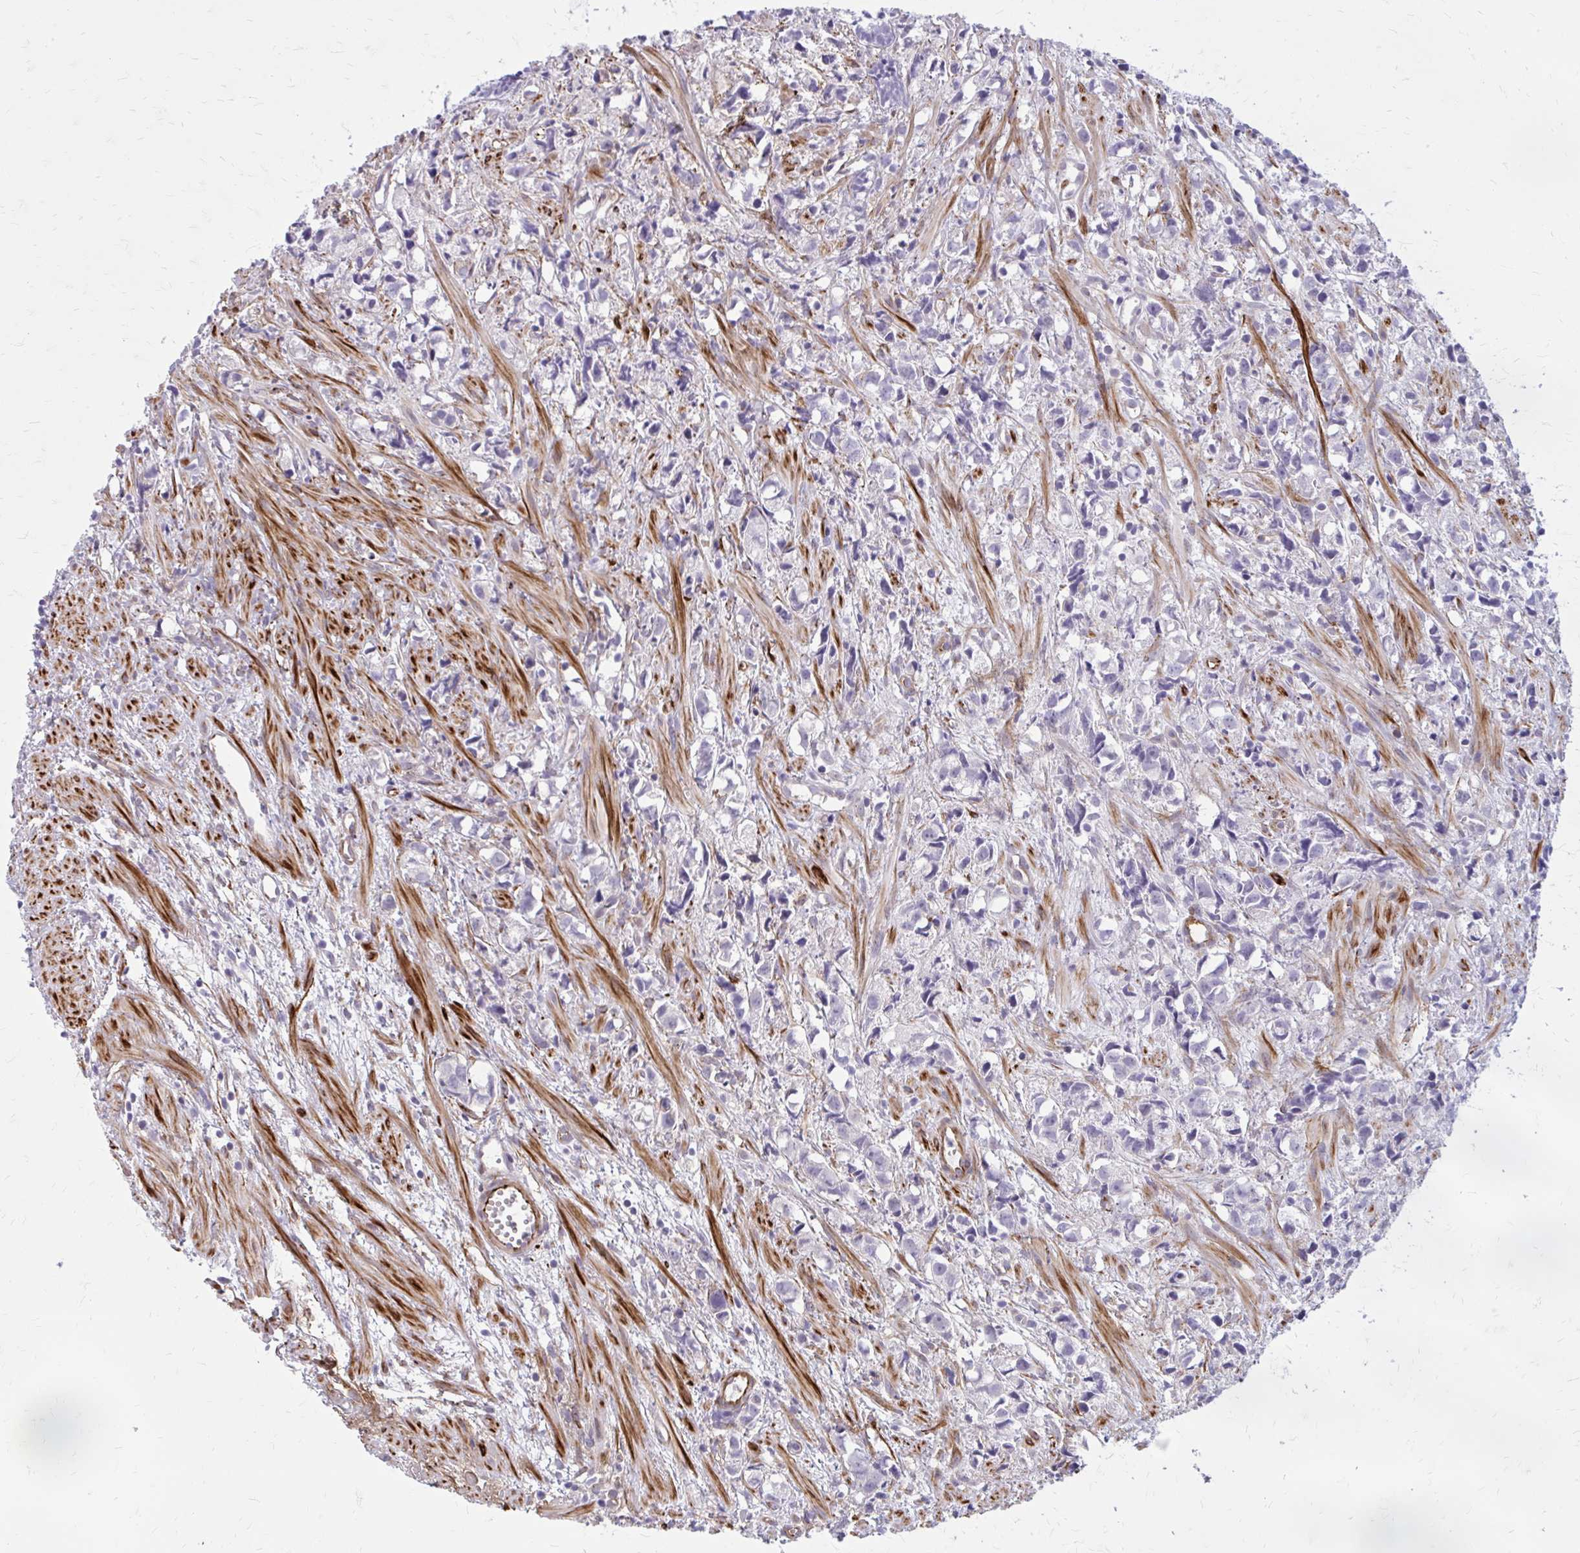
{"staining": {"intensity": "negative", "quantity": "none", "location": "none"}, "tissue": "prostate cancer", "cell_type": "Tumor cells", "image_type": "cancer", "snomed": [{"axis": "morphology", "description": "Adenocarcinoma, High grade"}, {"axis": "topography", "description": "Prostate"}], "caption": "This is an IHC micrograph of human prostate cancer (high-grade adenocarcinoma). There is no staining in tumor cells.", "gene": "BEND5", "patient": {"sex": "male", "age": 58}}